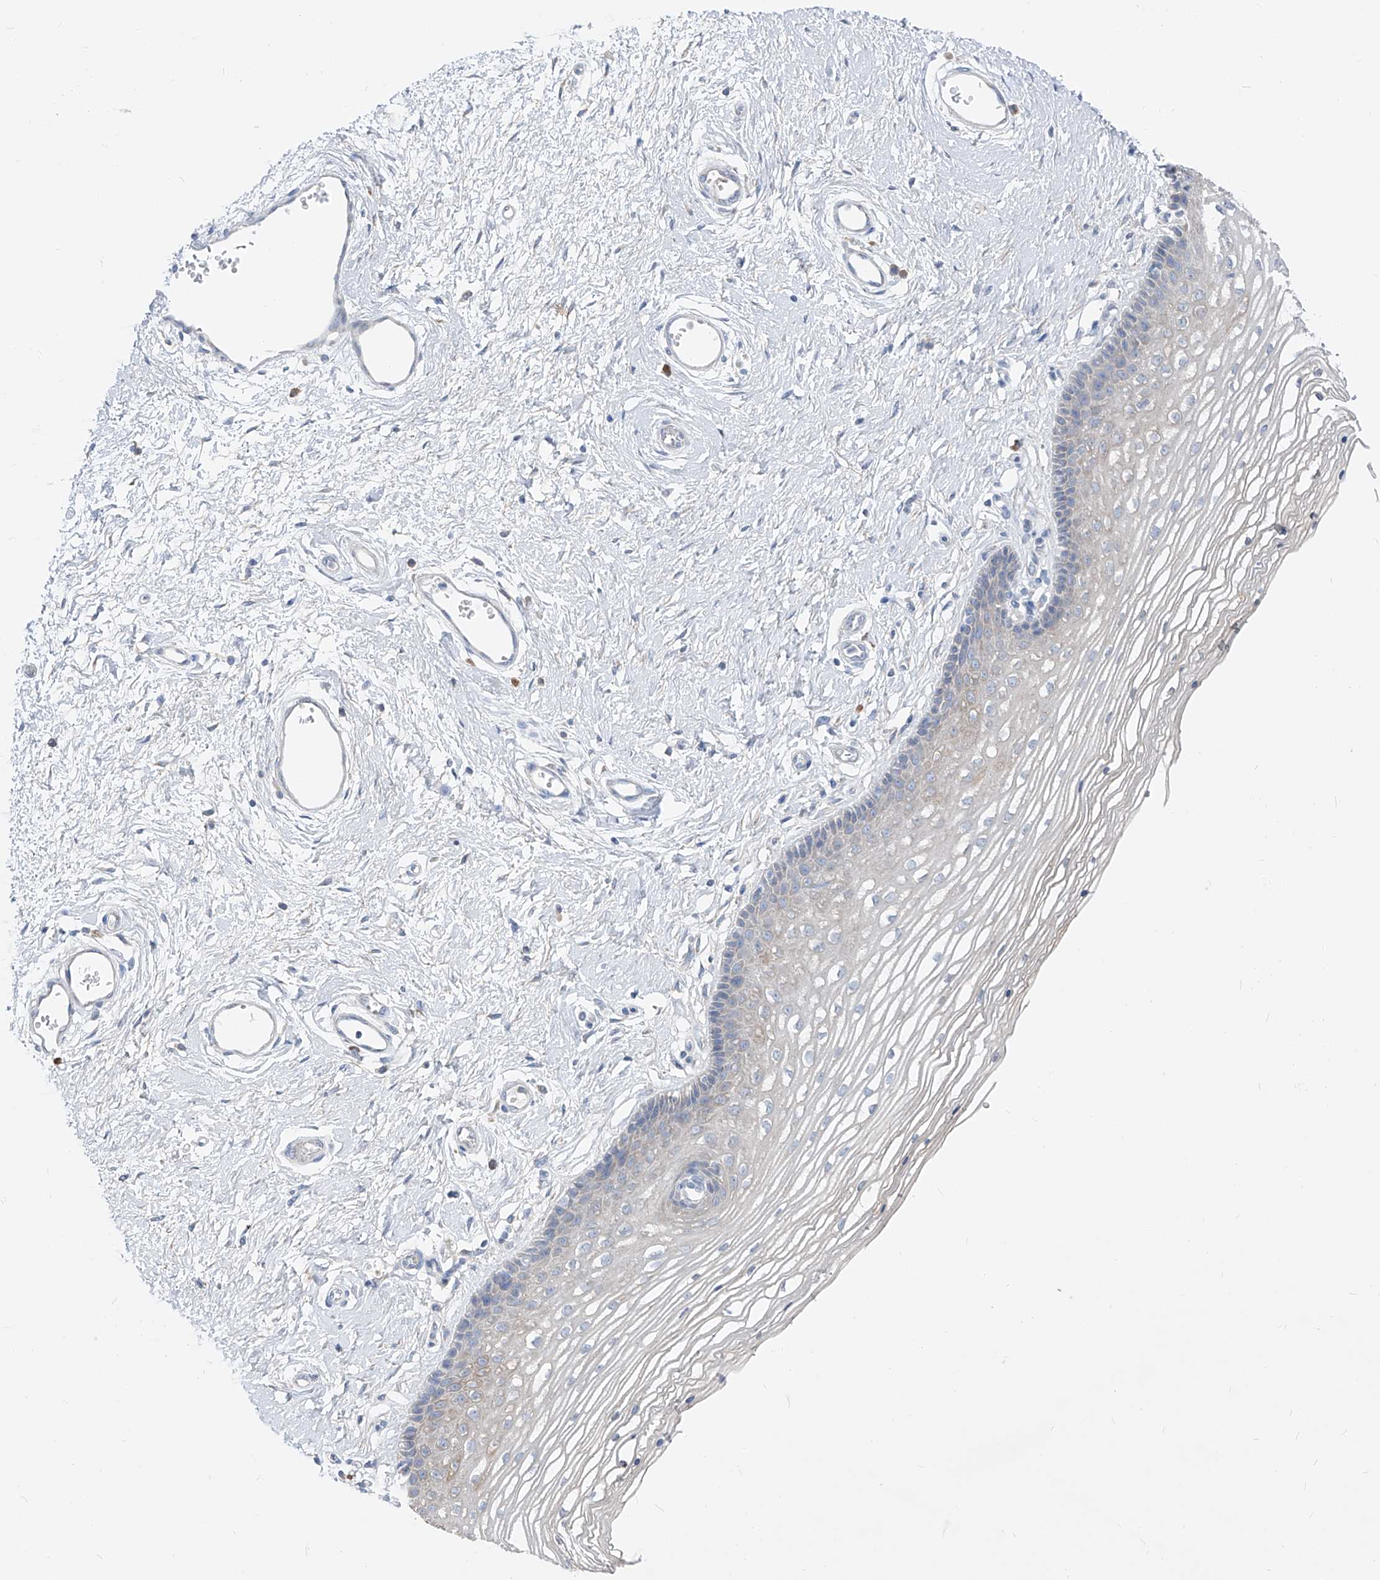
{"staining": {"intensity": "weak", "quantity": "<25%", "location": "cytoplasmic/membranous"}, "tissue": "vagina", "cell_type": "Squamous epithelial cells", "image_type": "normal", "snomed": [{"axis": "morphology", "description": "Normal tissue, NOS"}, {"axis": "topography", "description": "Vagina"}], "caption": "Photomicrograph shows no significant protein expression in squamous epithelial cells of unremarkable vagina. (IHC, brightfield microscopy, high magnification).", "gene": "UFL1", "patient": {"sex": "female", "age": 46}}